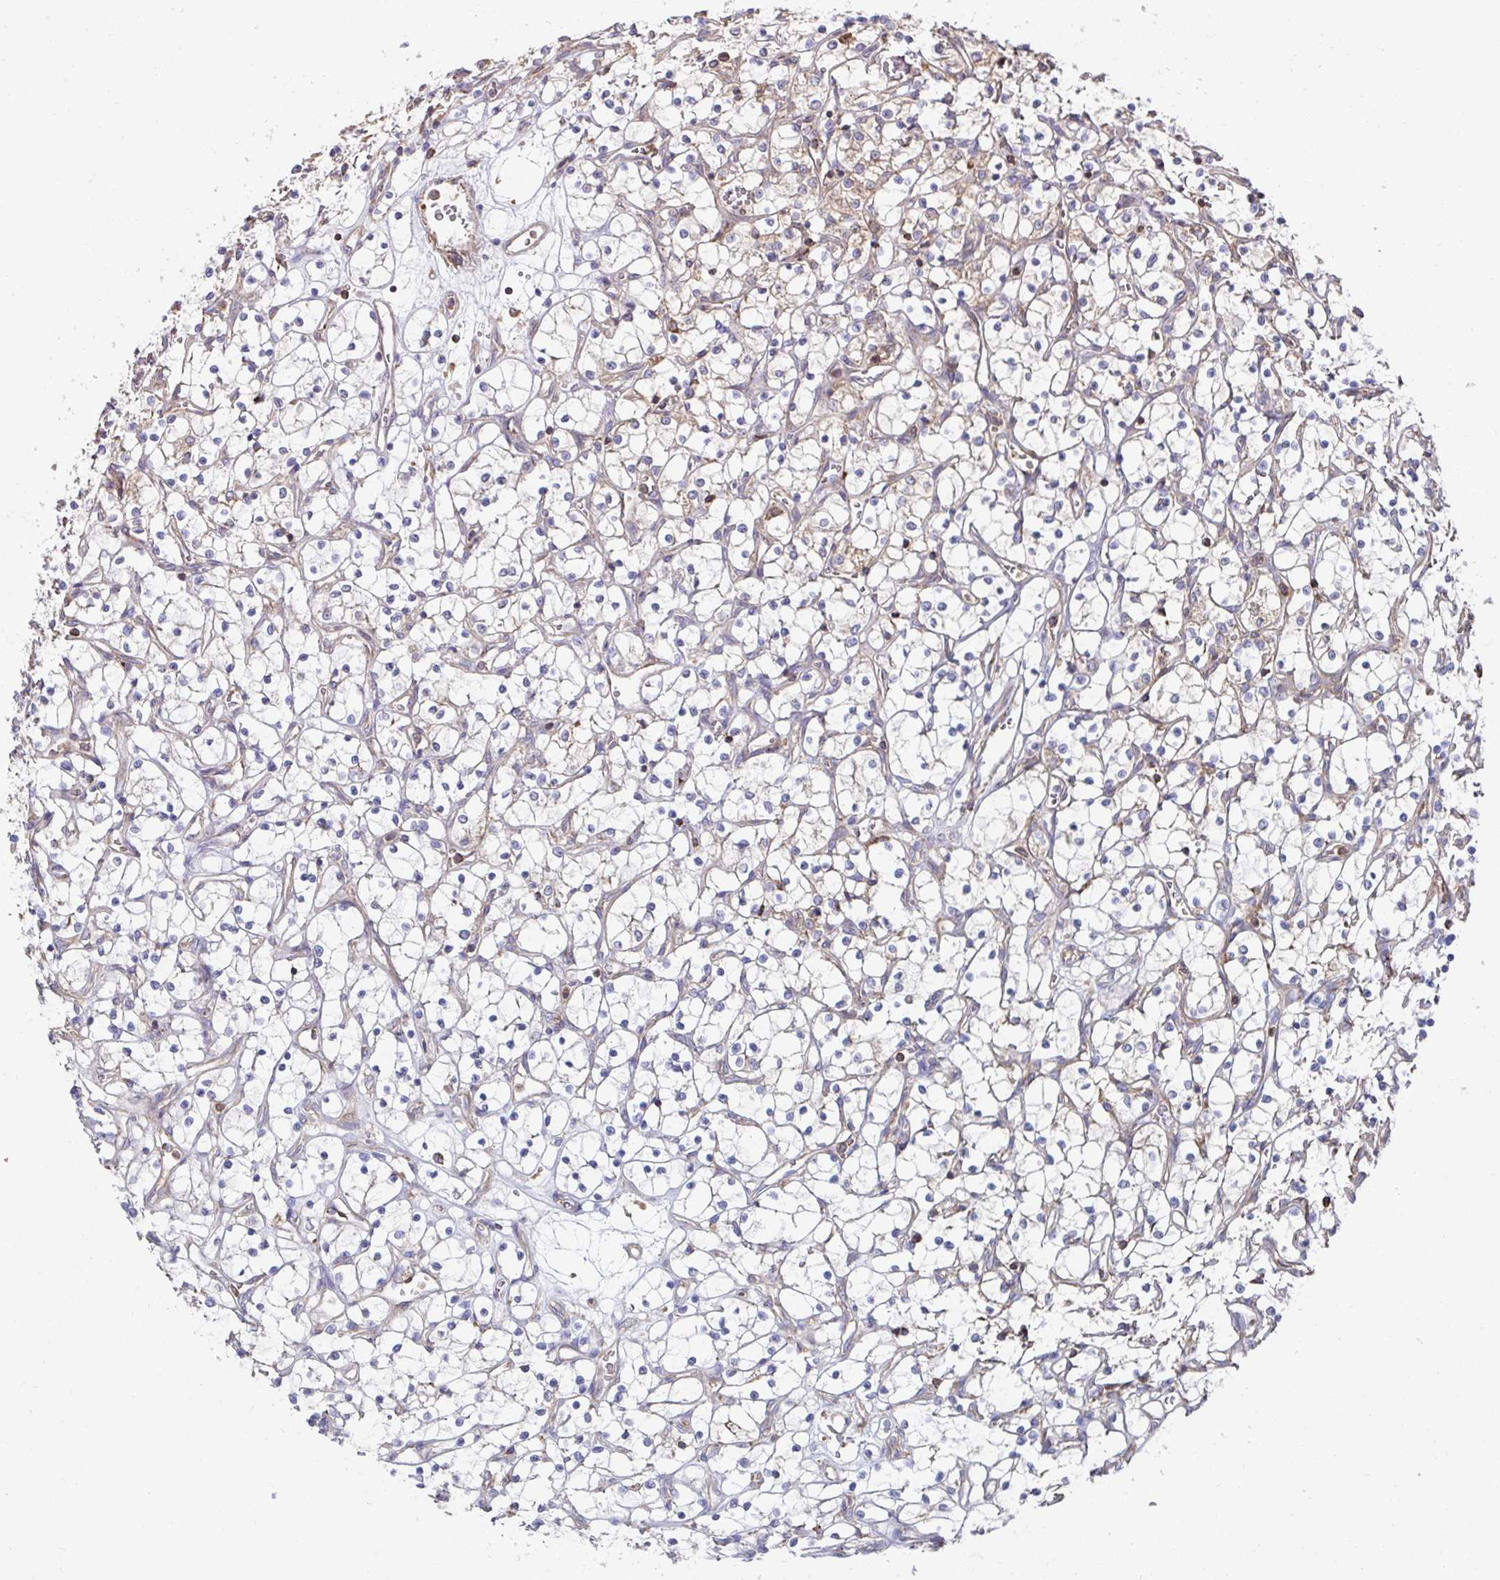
{"staining": {"intensity": "moderate", "quantity": "<25%", "location": "cytoplasmic/membranous"}, "tissue": "renal cancer", "cell_type": "Tumor cells", "image_type": "cancer", "snomed": [{"axis": "morphology", "description": "Adenocarcinoma, NOS"}, {"axis": "topography", "description": "Kidney"}], "caption": "Brown immunohistochemical staining in renal adenocarcinoma shows moderate cytoplasmic/membranous positivity in approximately <25% of tumor cells.", "gene": "DZANK1", "patient": {"sex": "female", "age": 69}}